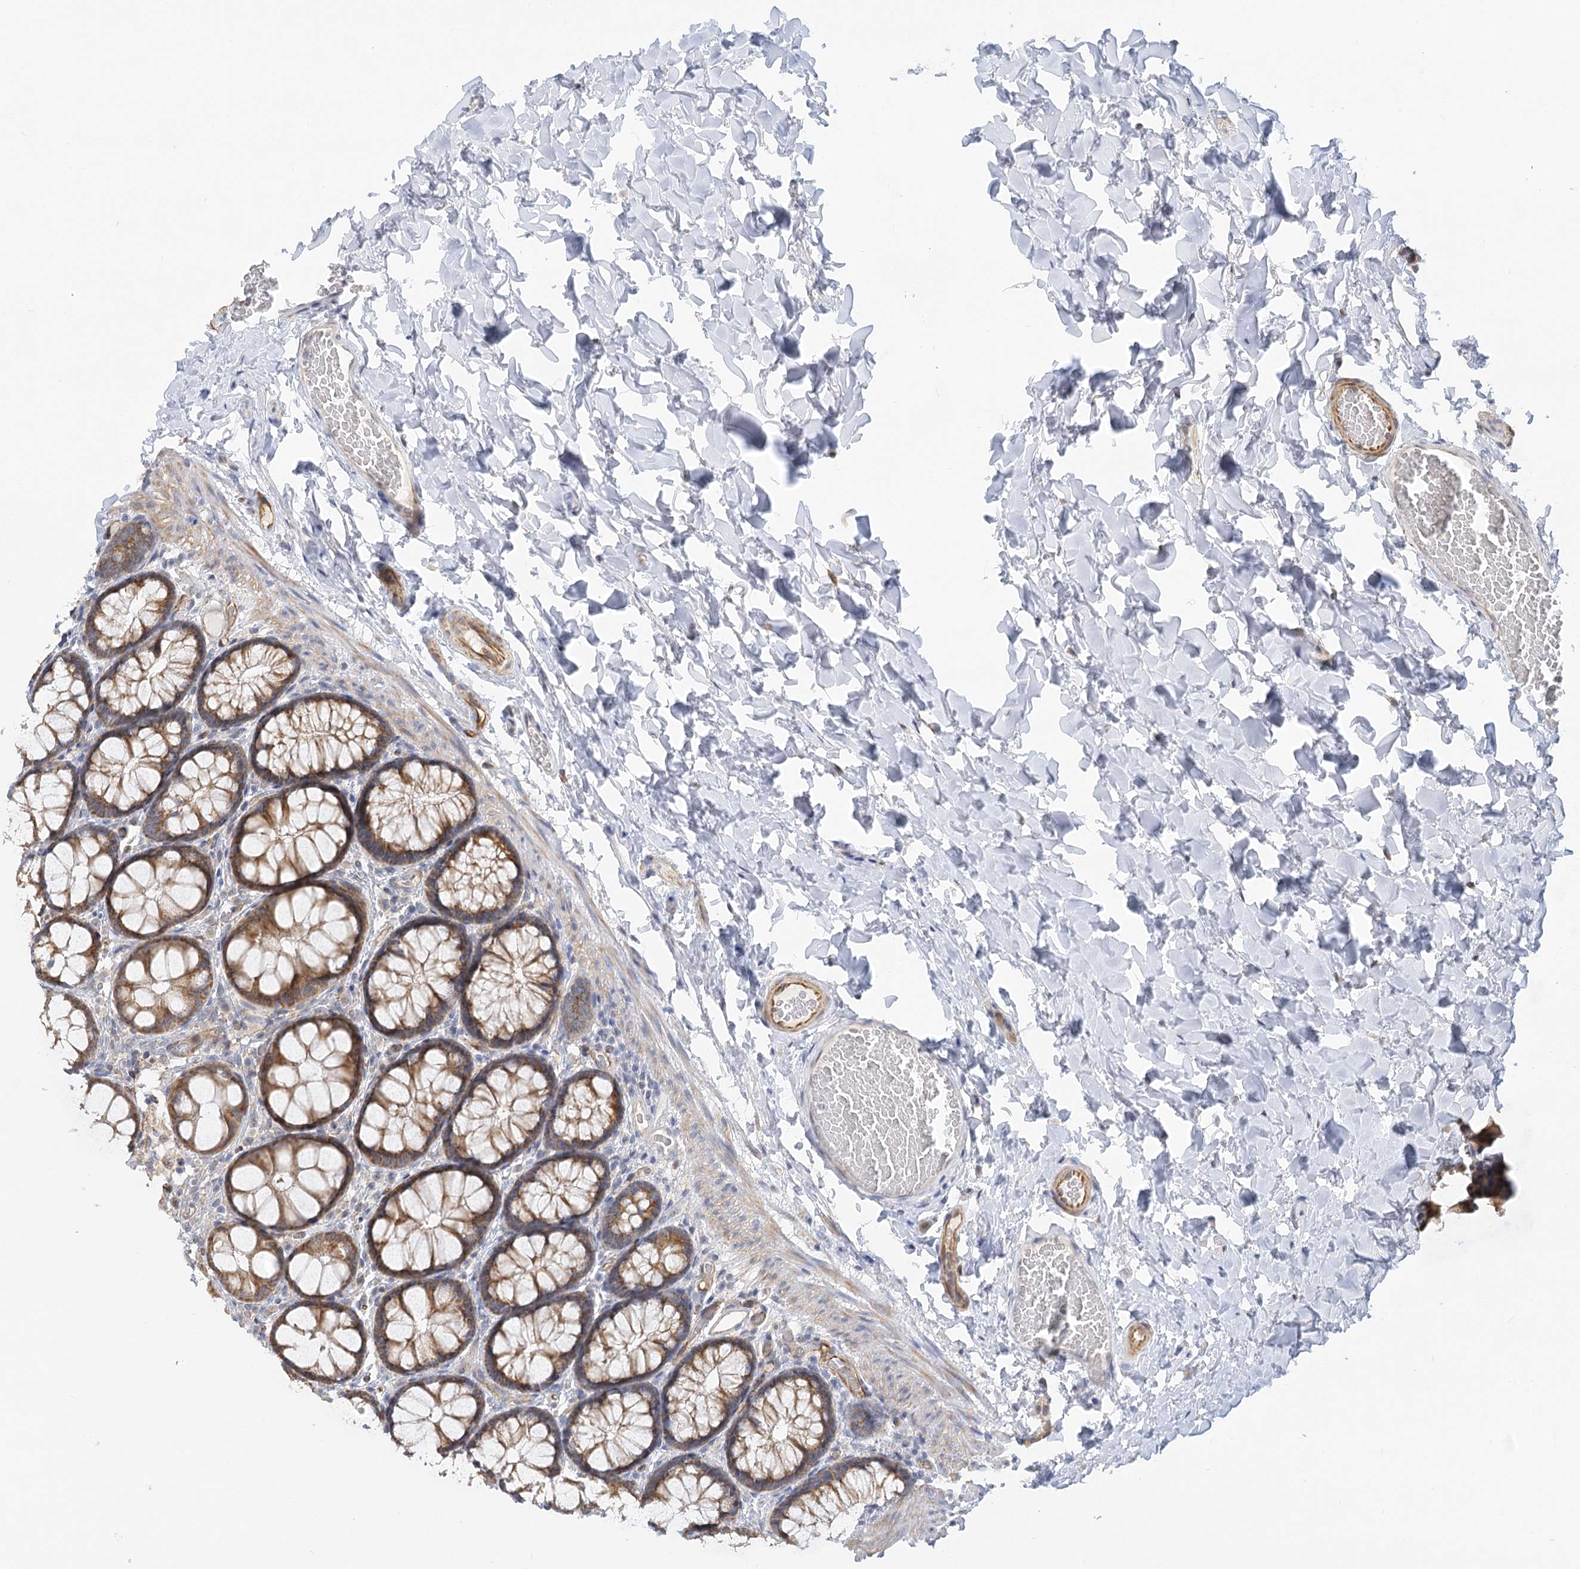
{"staining": {"intensity": "moderate", "quantity": ">75%", "location": "cytoplasmic/membranous"}, "tissue": "colon", "cell_type": "Endothelial cells", "image_type": "normal", "snomed": [{"axis": "morphology", "description": "Normal tissue, NOS"}, {"axis": "topography", "description": "Colon"}], "caption": "Immunohistochemical staining of benign human colon displays >75% levels of moderate cytoplasmic/membranous protein positivity in about >75% of endothelial cells.", "gene": "NELL2", "patient": {"sex": "male", "age": 47}}